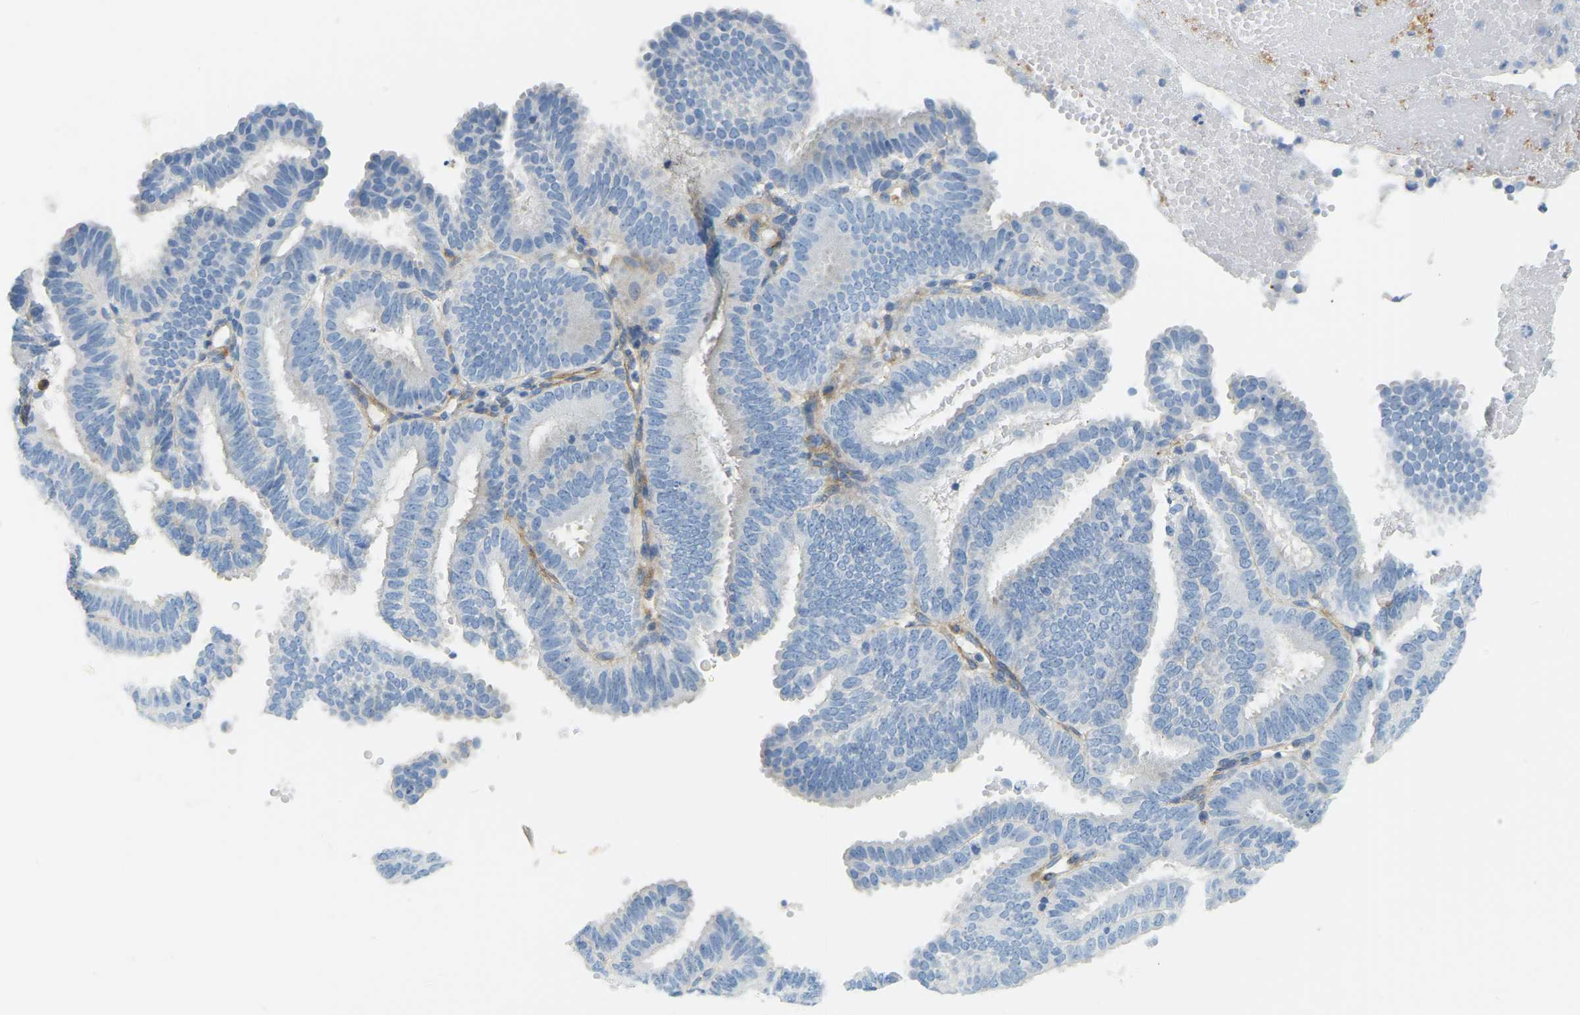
{"staining": {"intensity": "negative", "quantity": "none", "location": "none"}, "tissue": "endometrial cancer", "cell_type": "Tumor cells", "image_type": "cancer", "snomed": [{"axis": "morphology", "description": "Adenocarcinoma, NOS"}, {"axis": "topography", "description": "Endometrium"}], "caption": "This is a micrograph of IHC staining of endometrial cancer, which shows no positivity in tumor cells.", "gene": "MYL3", "patient": {"sex": "female", "age": 58}}